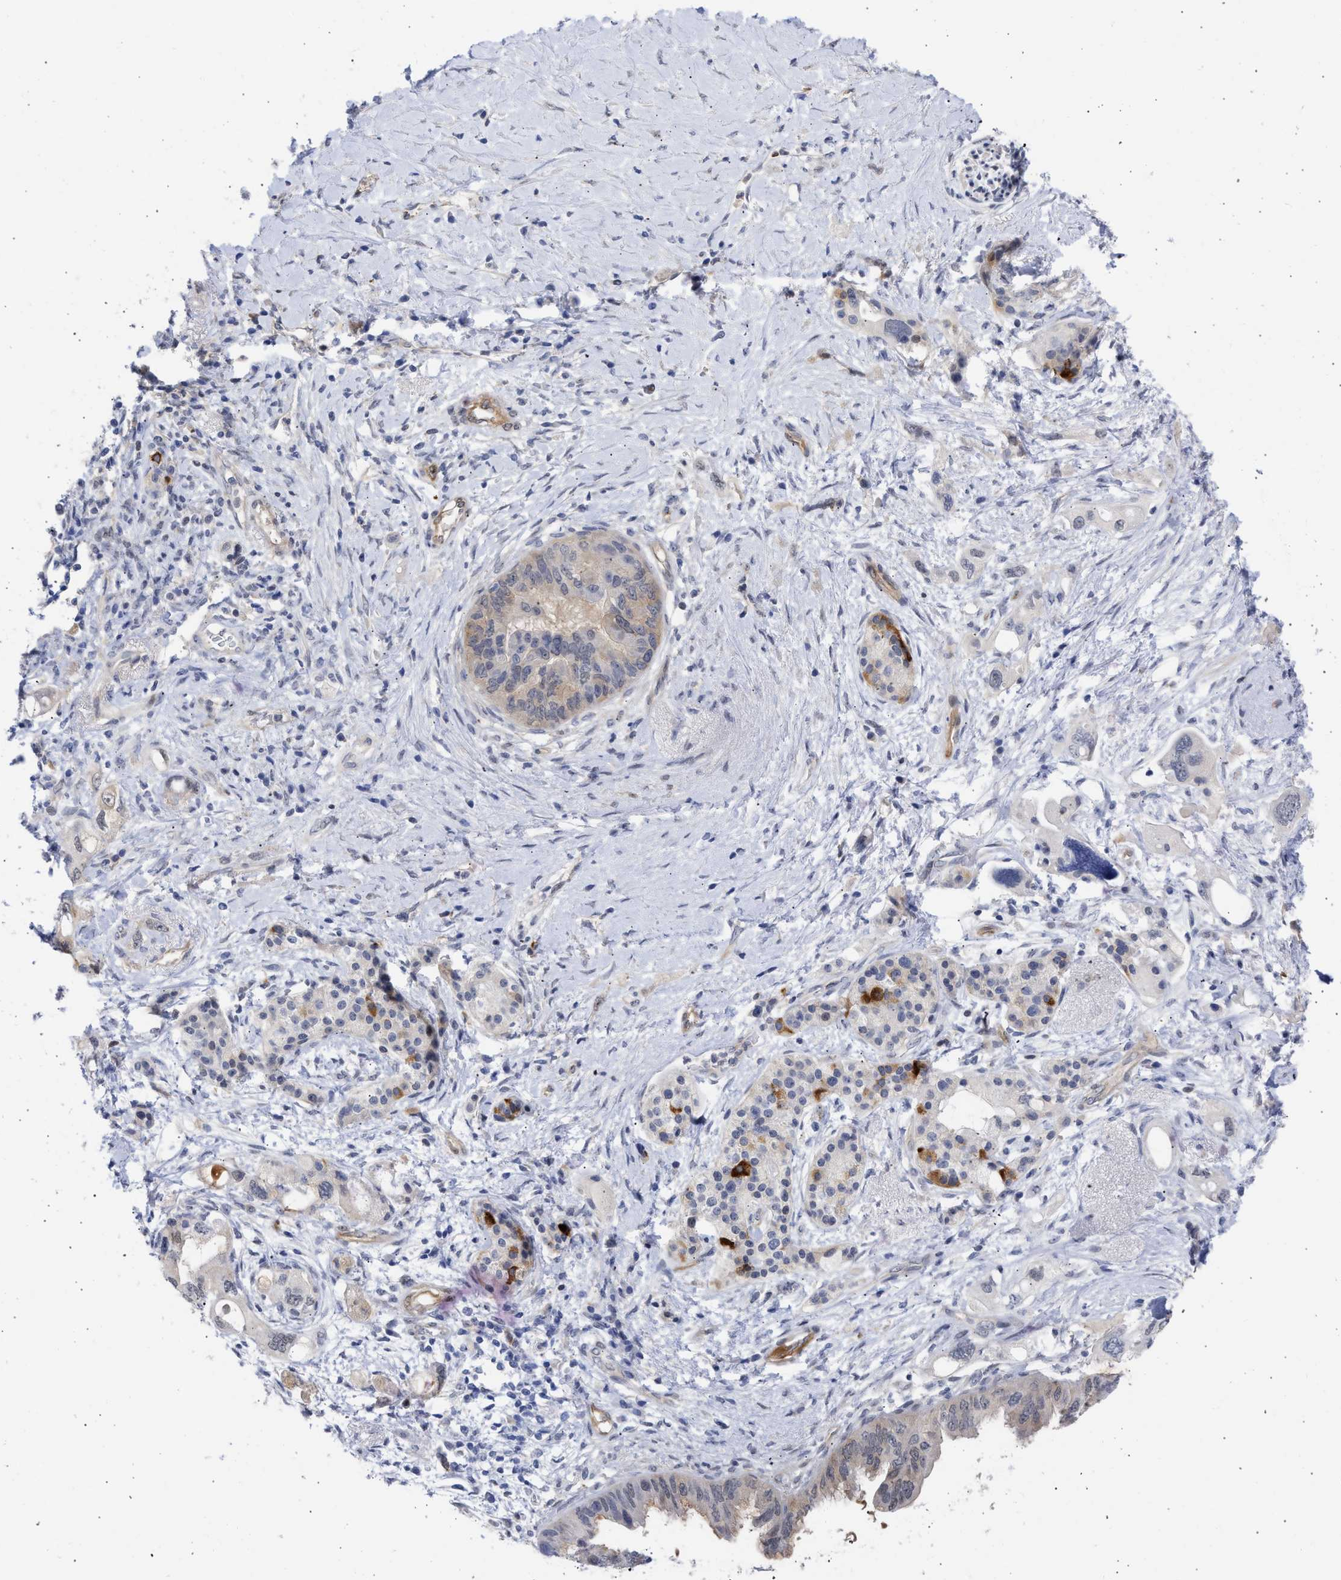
{"staining": {"intensity": "moderate", "quantity": "25%-75%", "location": "cytoplasmic/membranous"}, "tissue": "pancreatic cancer", "cell_type": "Tumor cells", "image_type": "cancer", "snomed": [{"axis": "morphology", "description": "Adenocarcinoma, NOS"}, {"axis": "topography", "description": "Pancreas"}], "caption": "Immunohistochemical staining of adenocarcinoma (pancreatic) demonstrates medium levels of moderate cytoplasmic/membranous staining in approximately 25%-75% of tumor cells.", "gene": "THRA", "patient": {"sex": "female", "age": 56}}